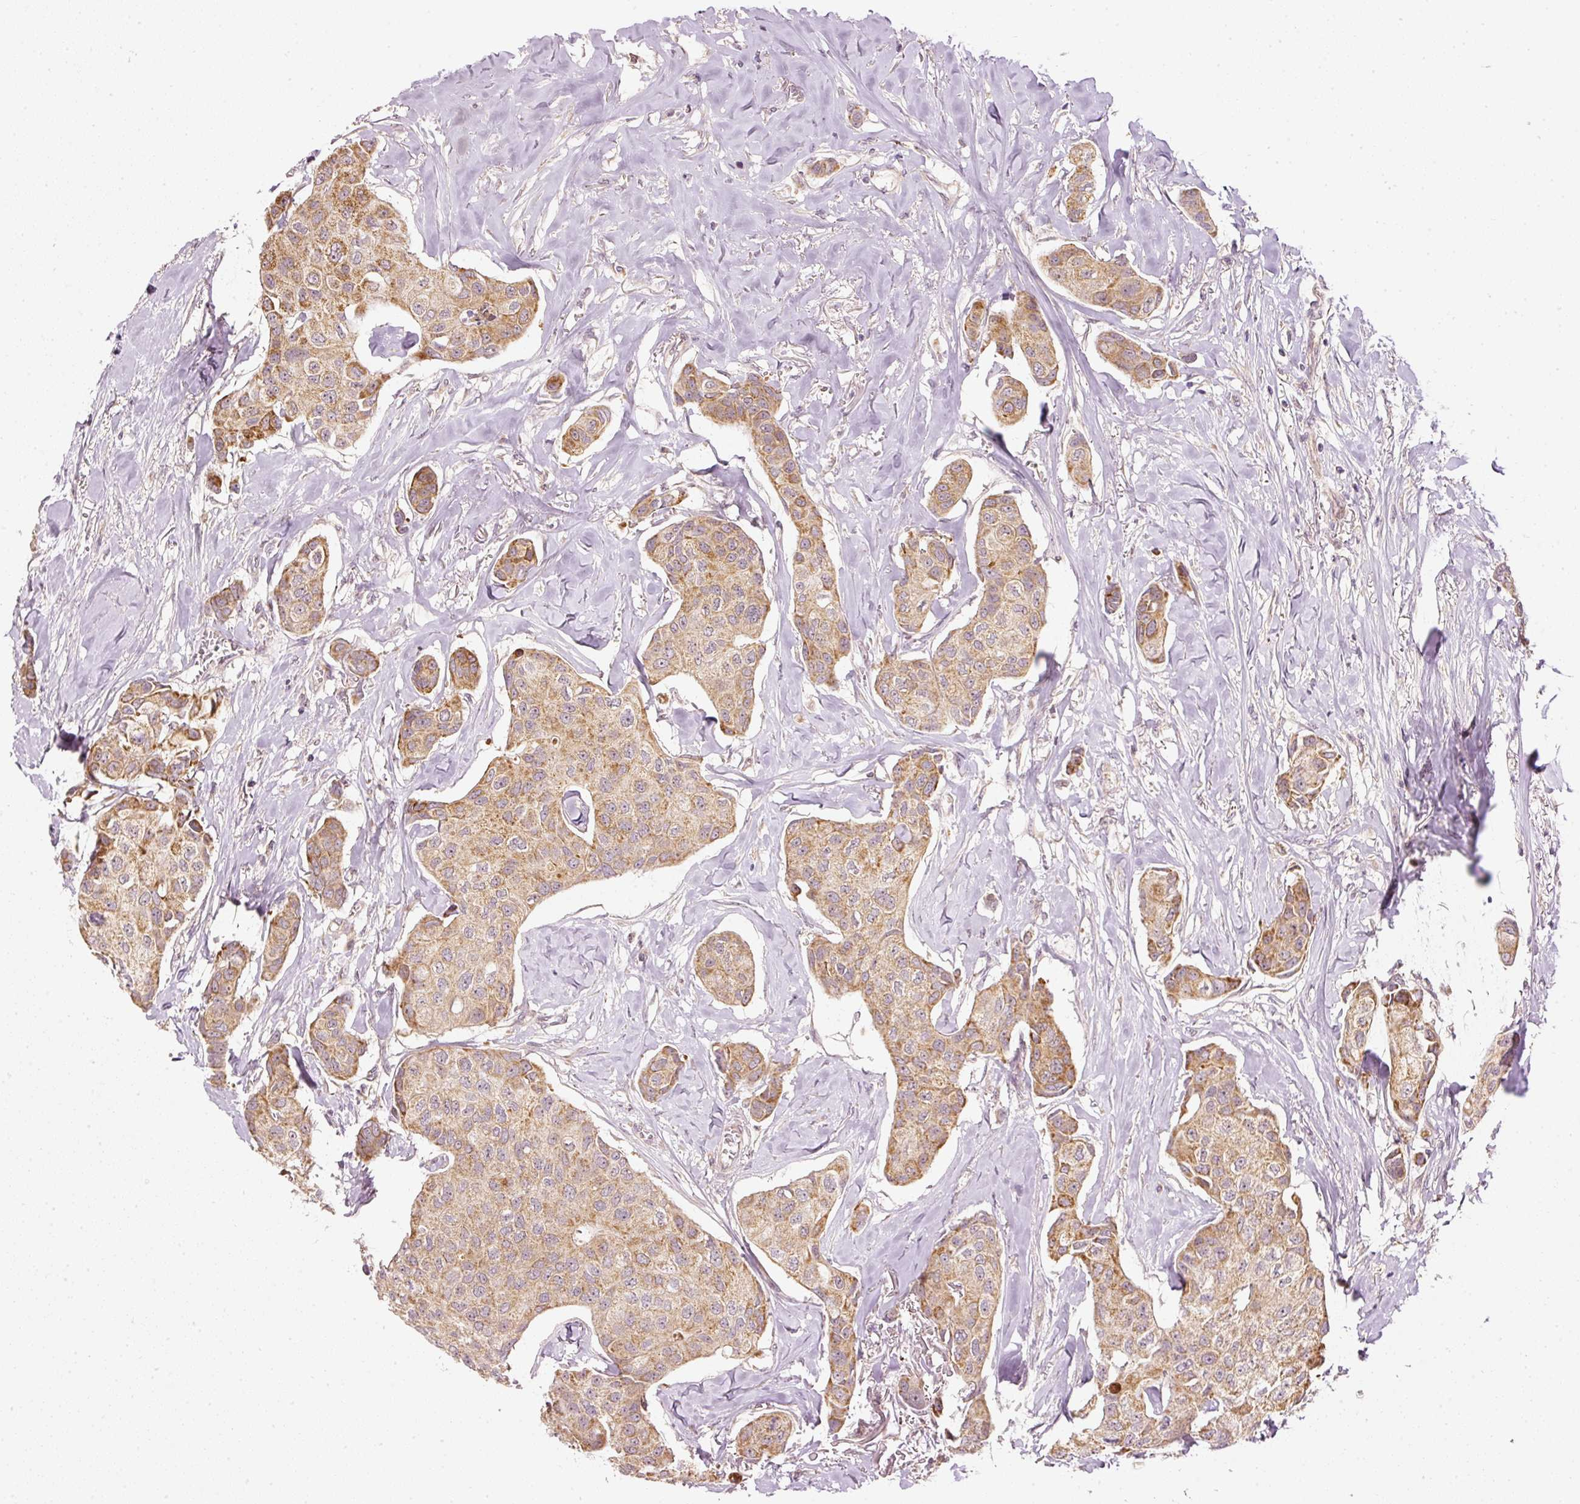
{"staining": {"intensity": "moderate", "quantity": ">75%", "location": "cytoplasmic/membranous"}, "tissue": "breast cancer", "cell_type": "Tumor cells", "image_type": "cancer", "snomed": [{"axis": "morphology", "description": "Duct carcinoma"}, {"axis": "topography", "description": "Breast"}], "caption": "Protein expression analysis of breast cancer (intraductal carcinoma) demonstrates moderate cytoplasmic/membranous positivity in about >75% of tumor cells.", "gene": "CDC20B", "patient": {"sex": "female", "age": 80}}